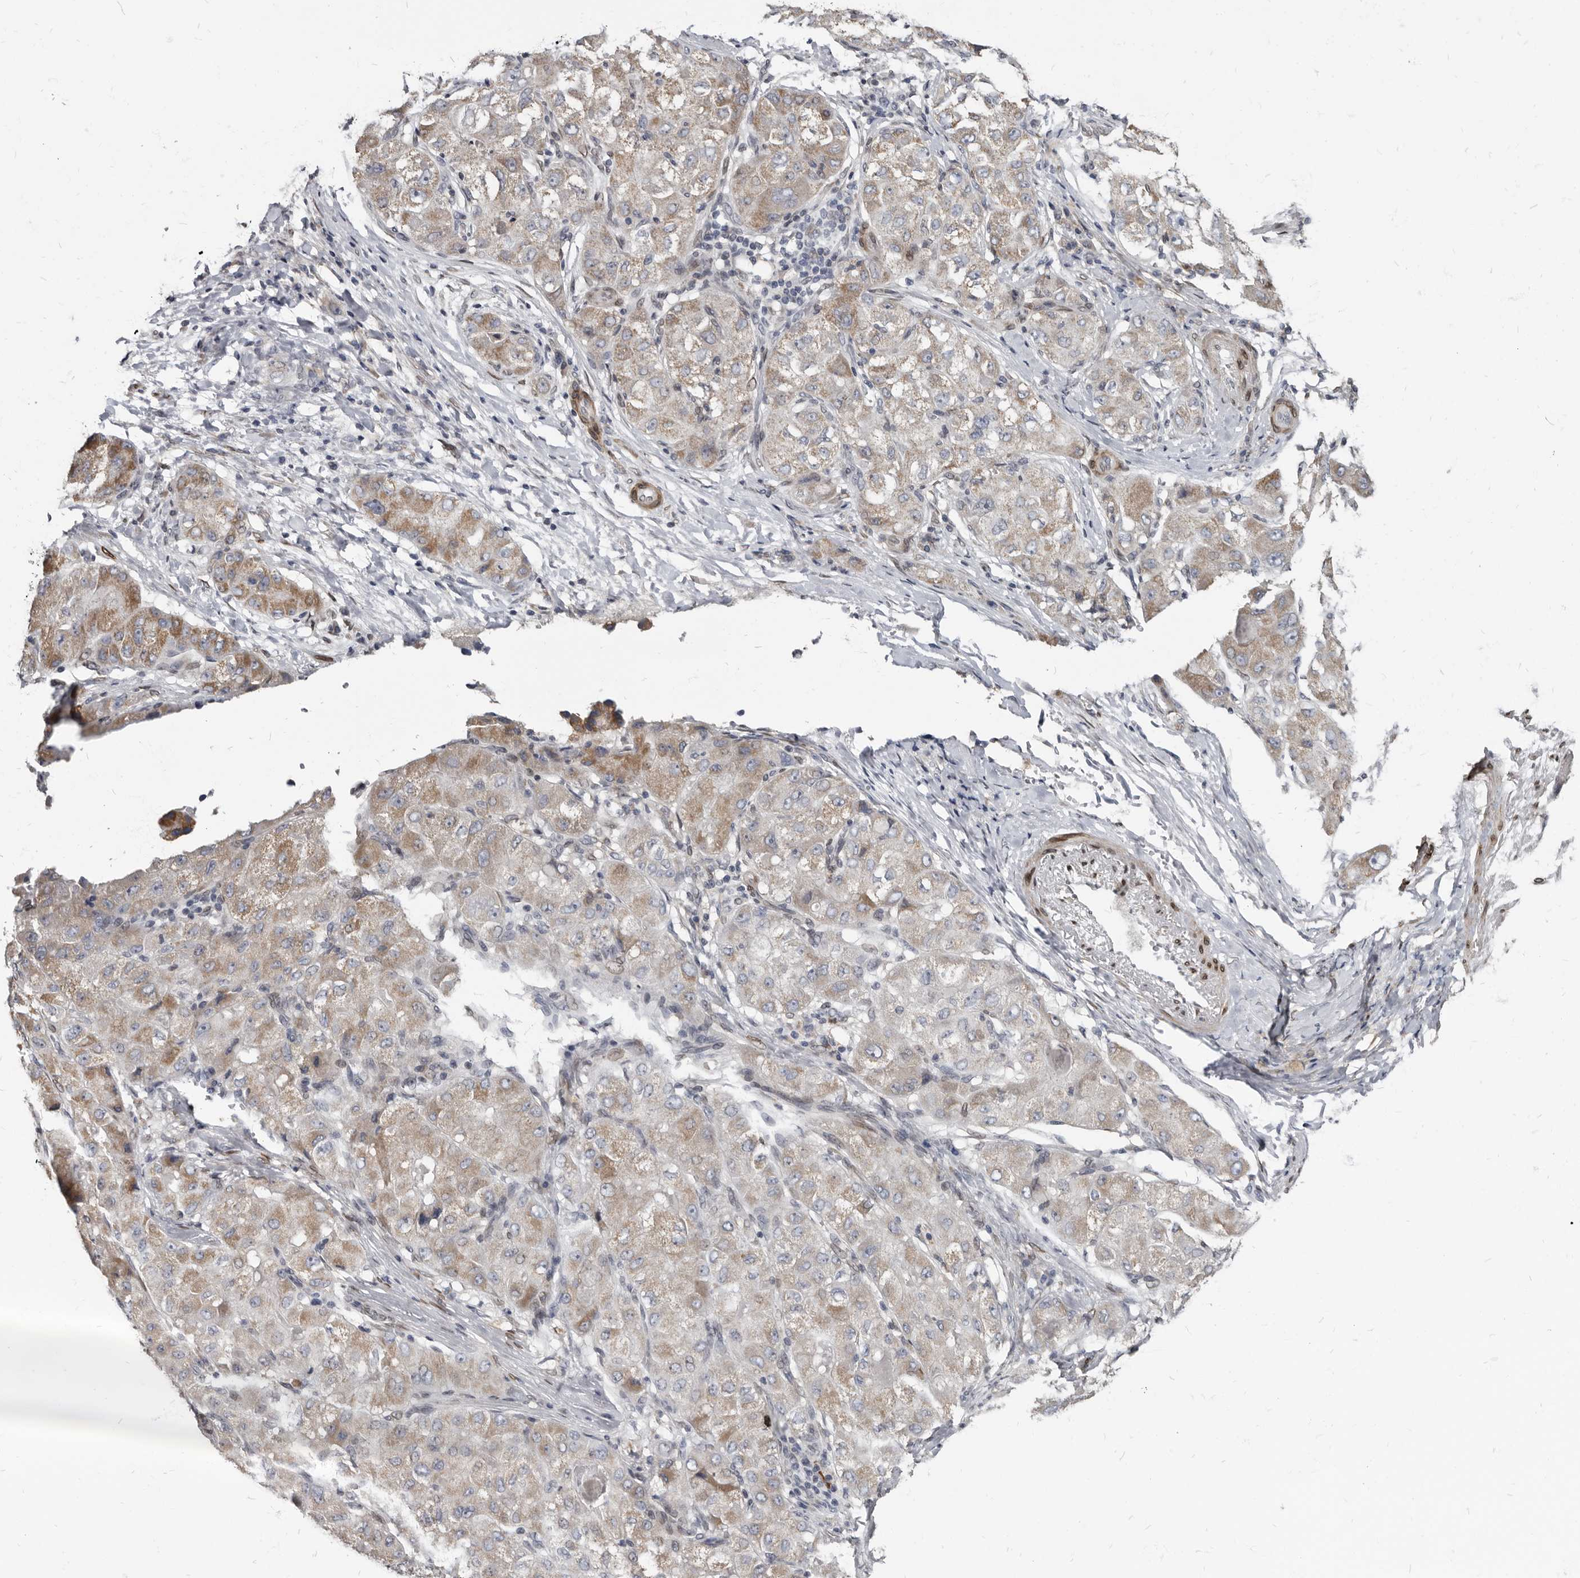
{"staining": {"intensity": "moderate", "quantity": "<25%", "location": "cytoplasmic/membranous"}, "tissue": "liver cancer", "cell_type": "Tumor cells", "image_type": "cancer", "snomed": [{"axis": "morphology", "description": "Carcinoma, Hepatocellular, NOS"}, {"axis": "topography", "description": "Liver"}], "caption": "About <25% of tumor cells in human liver cancer show moderate cytoplasmic/membranous protein positivity as visualized by brown immunohistochemical staining.", "gene": "MRGPRF", "patient": {"sex": "male", "age": 80}}